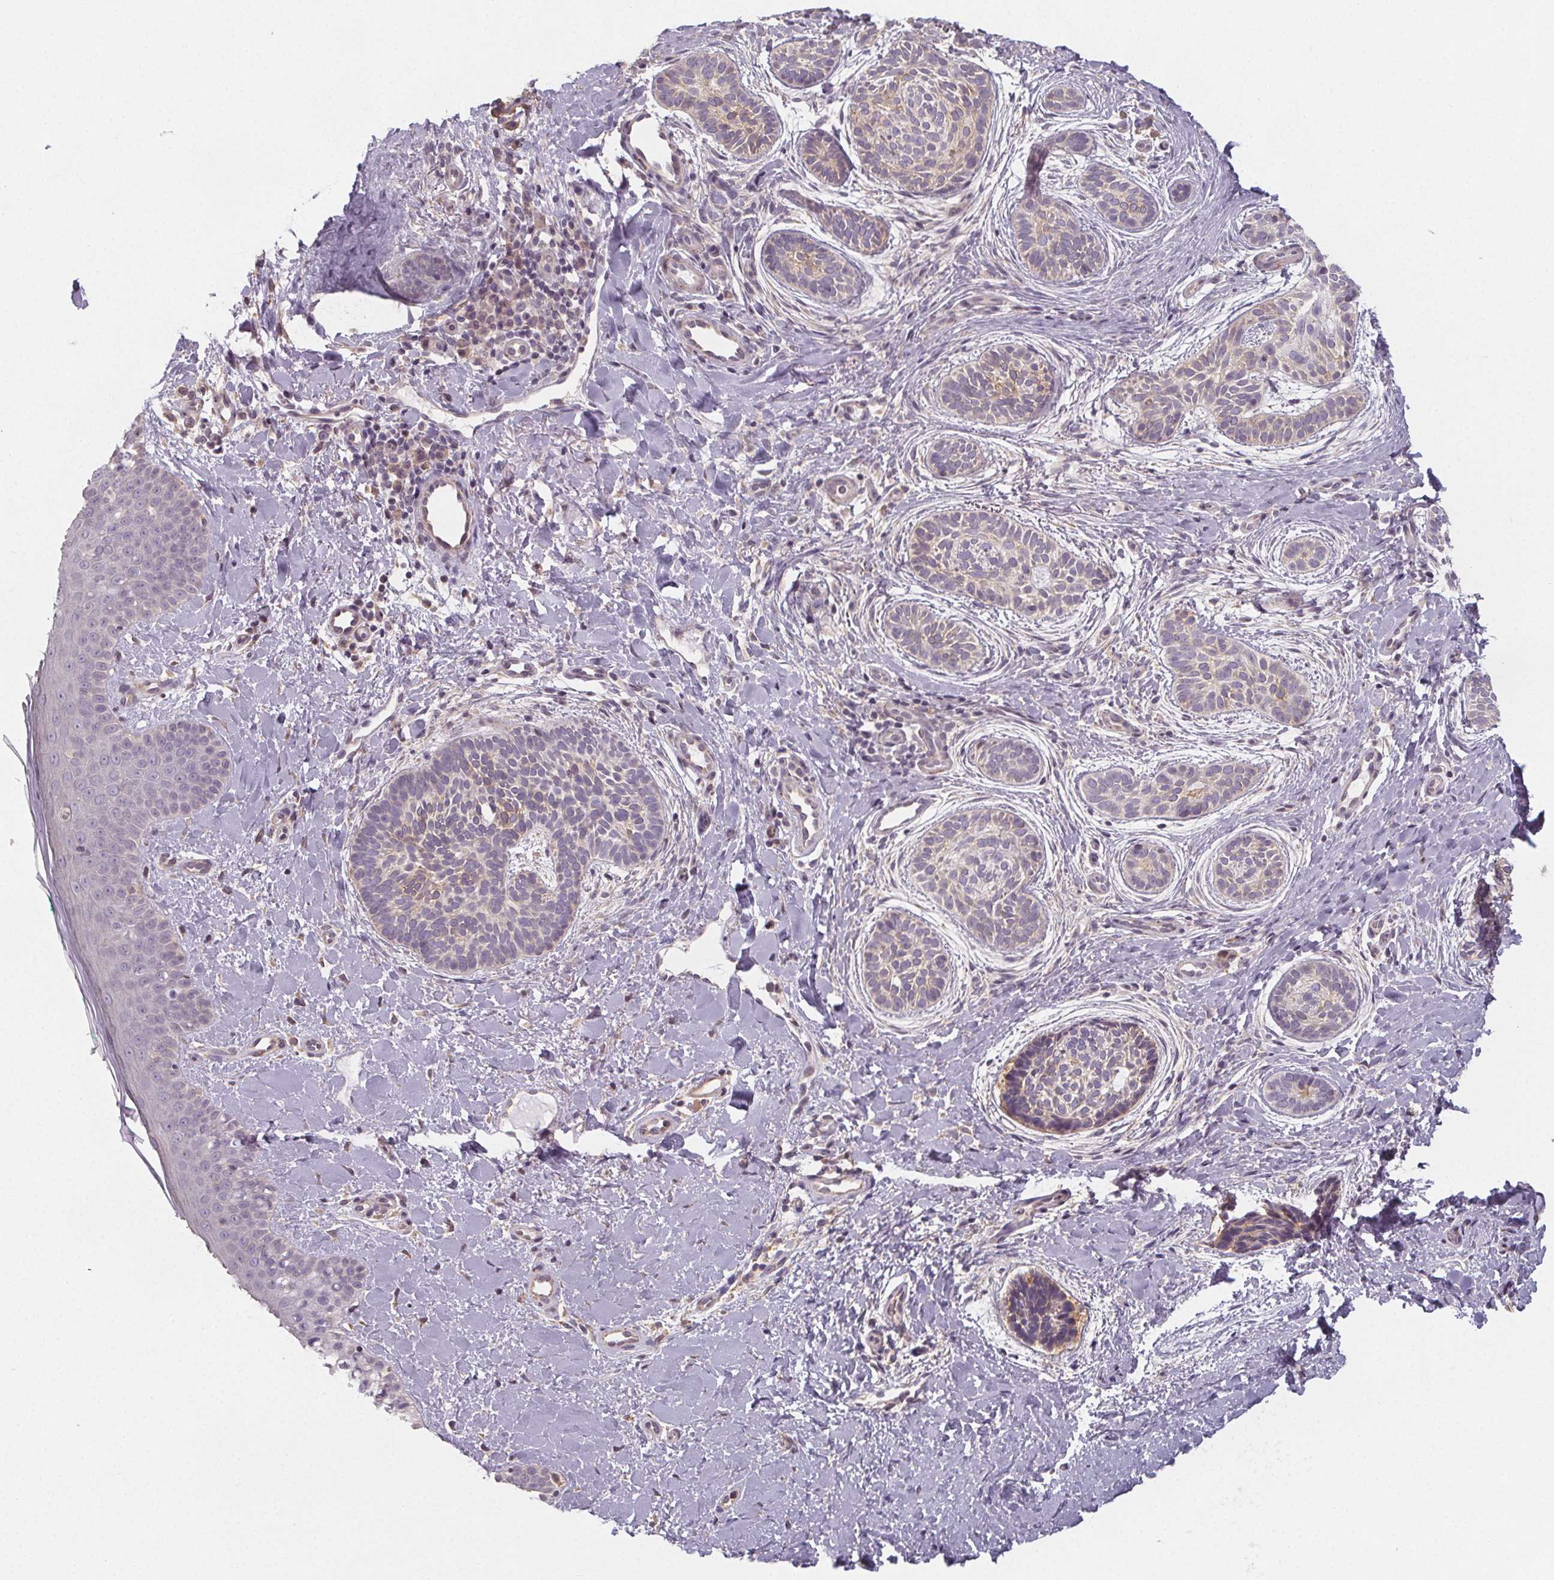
{"staining": {"intensity": "weak", "quantity": "<25%", "location": "cytoplasmic/membranous"}, "tissue": "skin cancer", "cell_type": "Tumor cells", "image_type": "cancer", "snomed": [{"axis": "morphology", "description": "Basal cell carcinoma"}, {"axis": "topography", "description": "Skin"}], "caption": "High magnification brightfield microscopy of basal cell carcinoma (skin) stained with DAB (brown) and counterstained with hematoxylin (blue): tumor cells show no significant positivity.", "gene": "SLC26A2", "patient": {"sex": "male", "age": 63}}